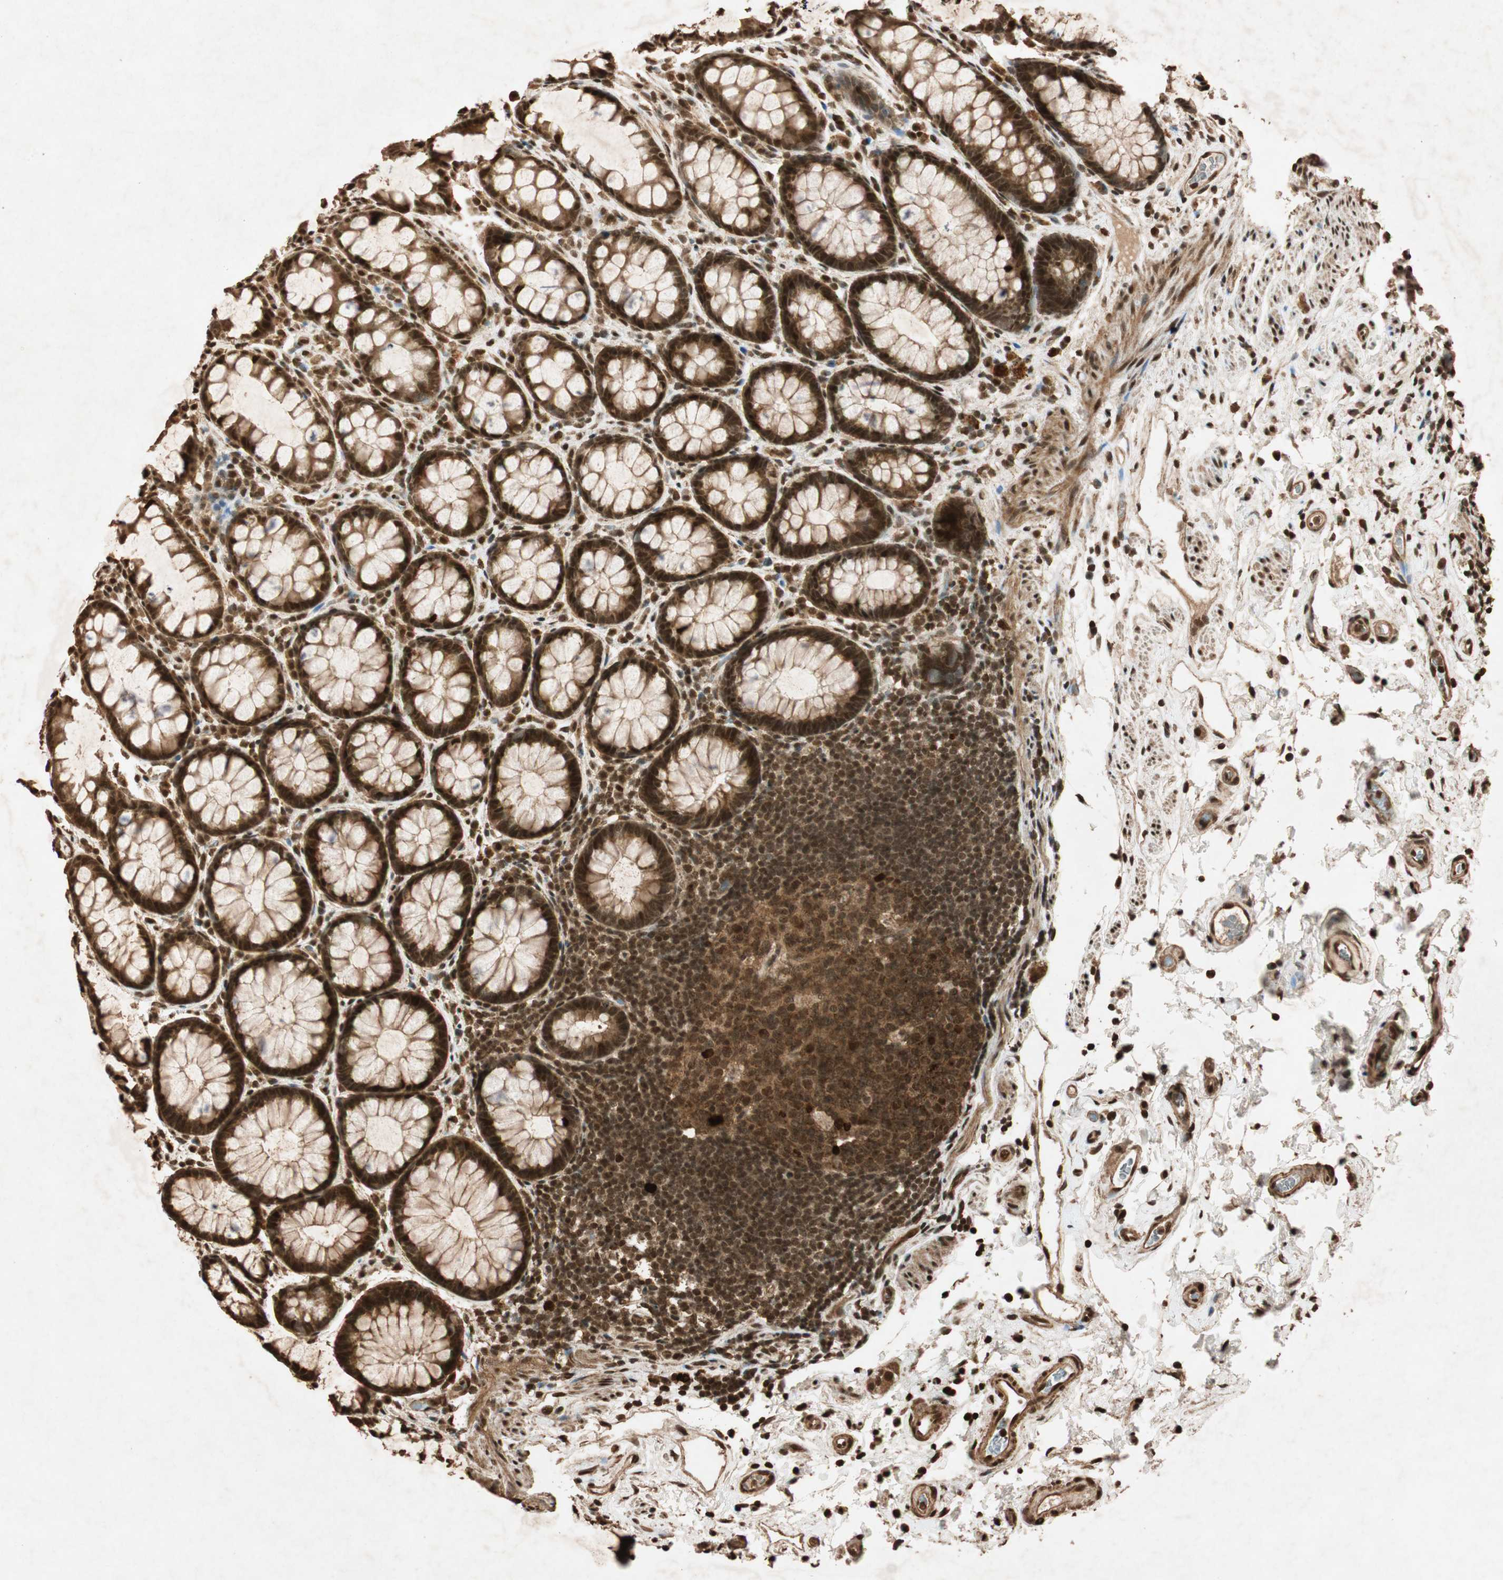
{"staining": {"intensity": "strong", "quantity": ">75%", "location": "nuclear"}, "tissue": "rectum", "cell_type": "Glandular cells", "image_type": "normal", "snomed": [{"axis": "morphology", "description": "Normal tissue, NOS"}, {"axis": "topography", "description": "Rectum"}], "caption": "Immunohistochemistry photomicrograph of unremarkable rectum stained for a protein (brown), which displays high levels of strong nuclear positivity in approximately >75% of glandular cells.", "gene": "ALKBH5", "patient": {"sex": "male", "age": 92}}